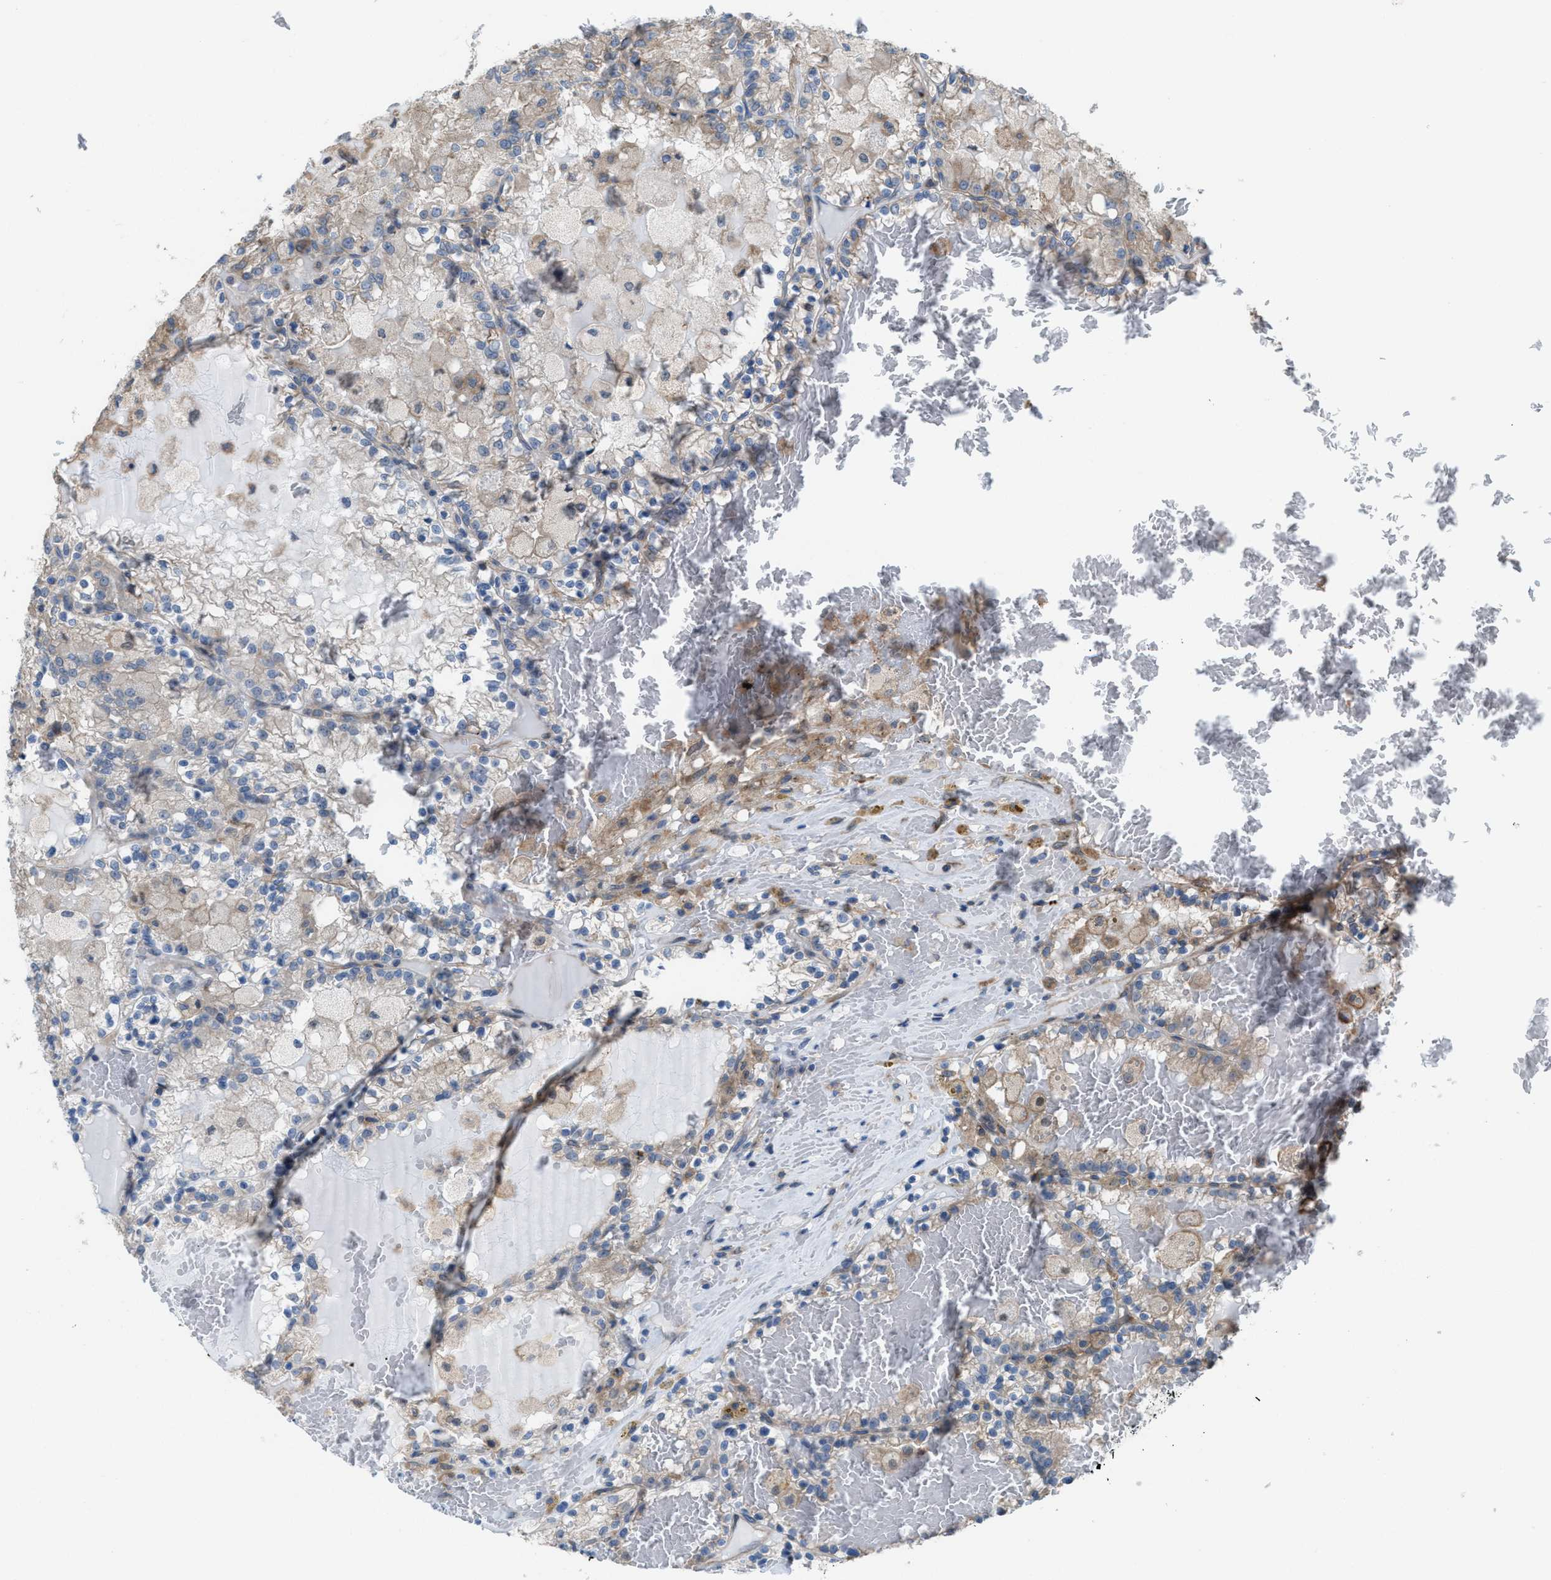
{"staining": {"intensity": "weak", "quantity": "<25%", "location": "cytoplasmic/membranous"}, "tissue": "renal cancer", "cell_type": "Tumor cells", "image_type": "cancer", "snomed": [{"axis": "morphology", "description": "Adenocarcinoma, NOS"}, {"axis": "topography", "description": "Kidney"}], "caption": "Tumor cells are negative for brown protein staining in renal adenocarcinoma. Brightfield microscopy of immunohistochemistry (IHC) stained with DAB (brown) and hematoxylin (blue), captured at high magnification.", "gene": "PLAA", "patient": {"sex": "female", "age": 56}}